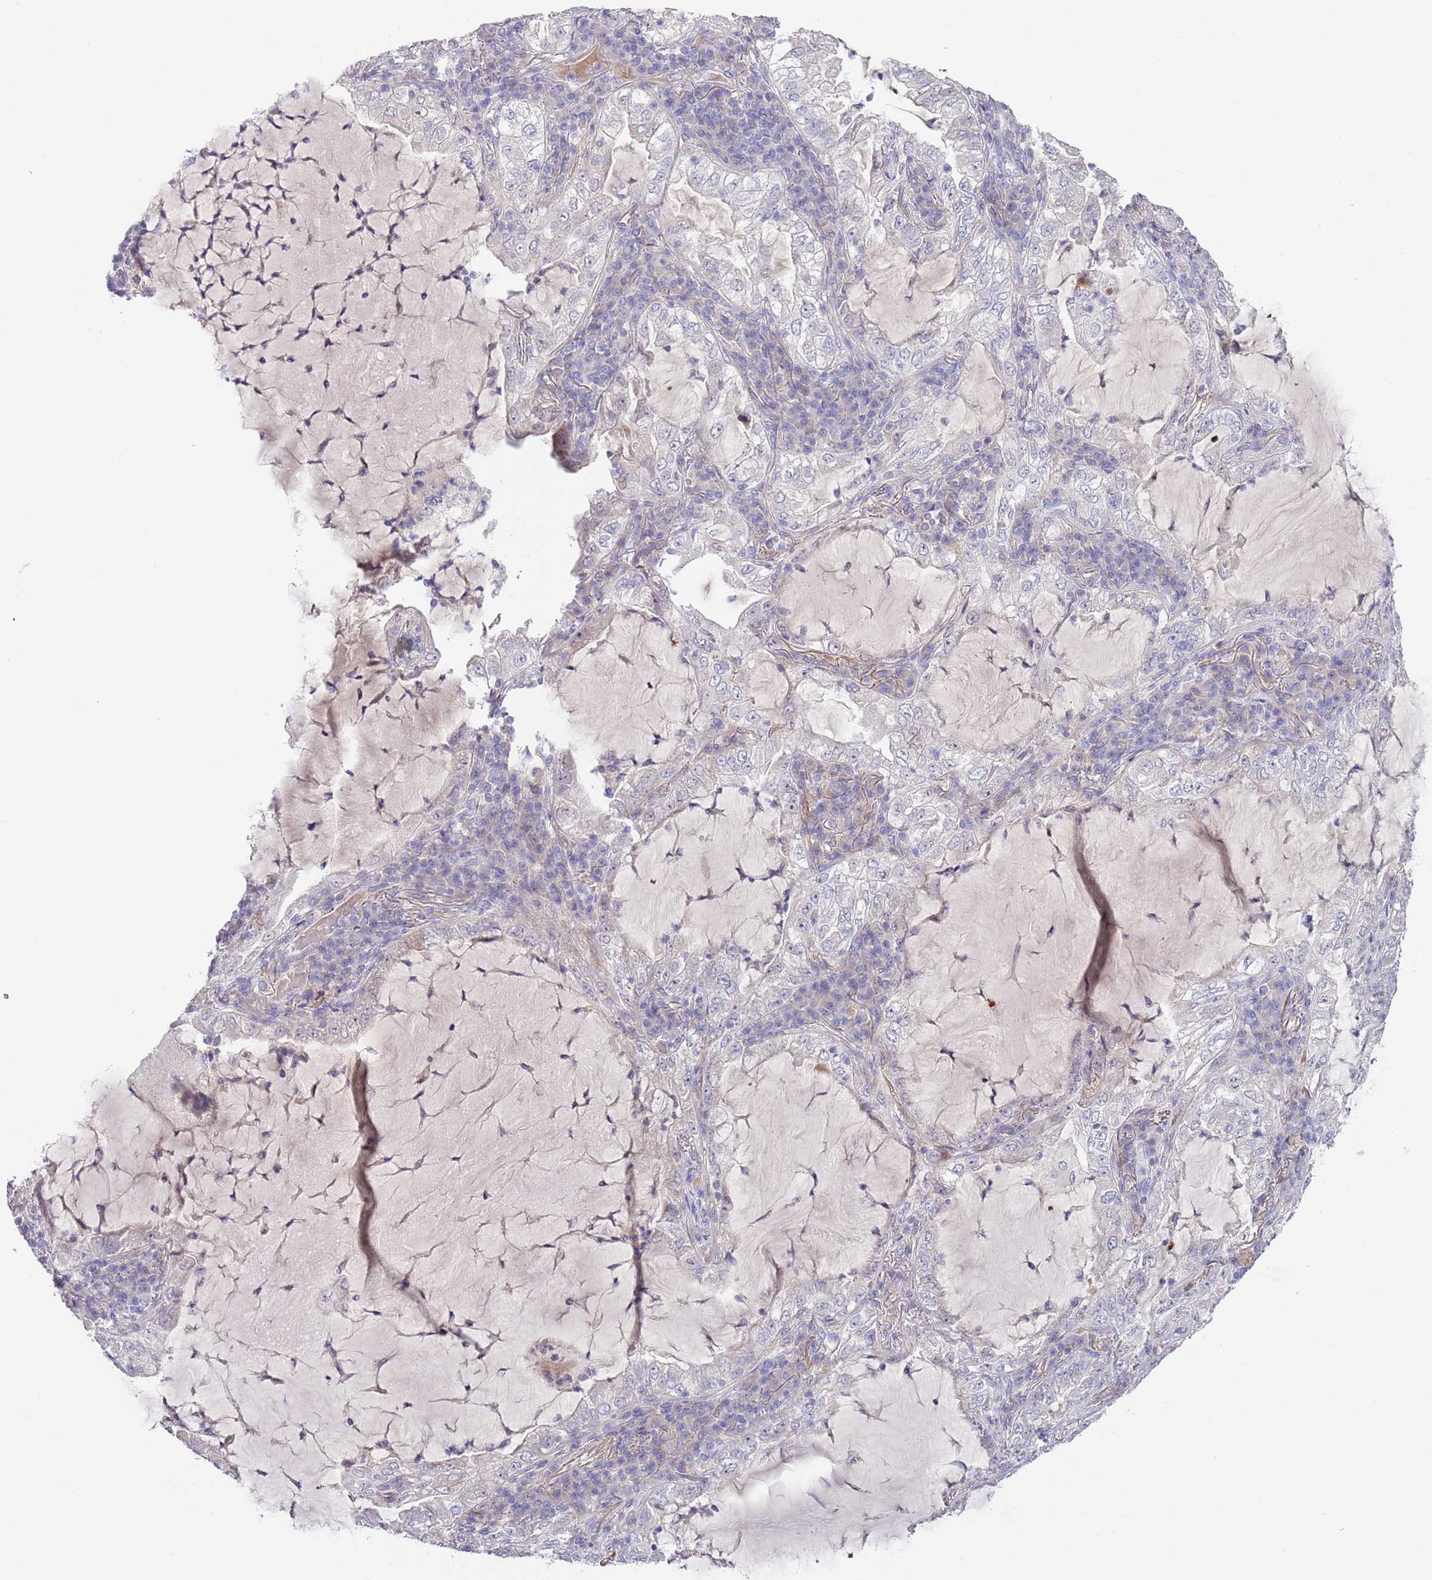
{"staining": {"intensity": "negative", "quantity": "none", "location": "none"}, "tissue": "lung cancer", "cell_type": "Tumor cells", "image_type": "cancer", "snomed": [{"axis": "morphology", "description": "Adenocarcinoma, NOS"}, {"axis": "topography", "description": "Lung"}], "caption": "A high-resolution micrograph shows immunohistochemistry (IHC) staining of lung cancer (adenocarcinoma), which displays no significant staining in tumor cells.", "gene": "AP1S2", "patient": {"sex": "female", "age": 73}}